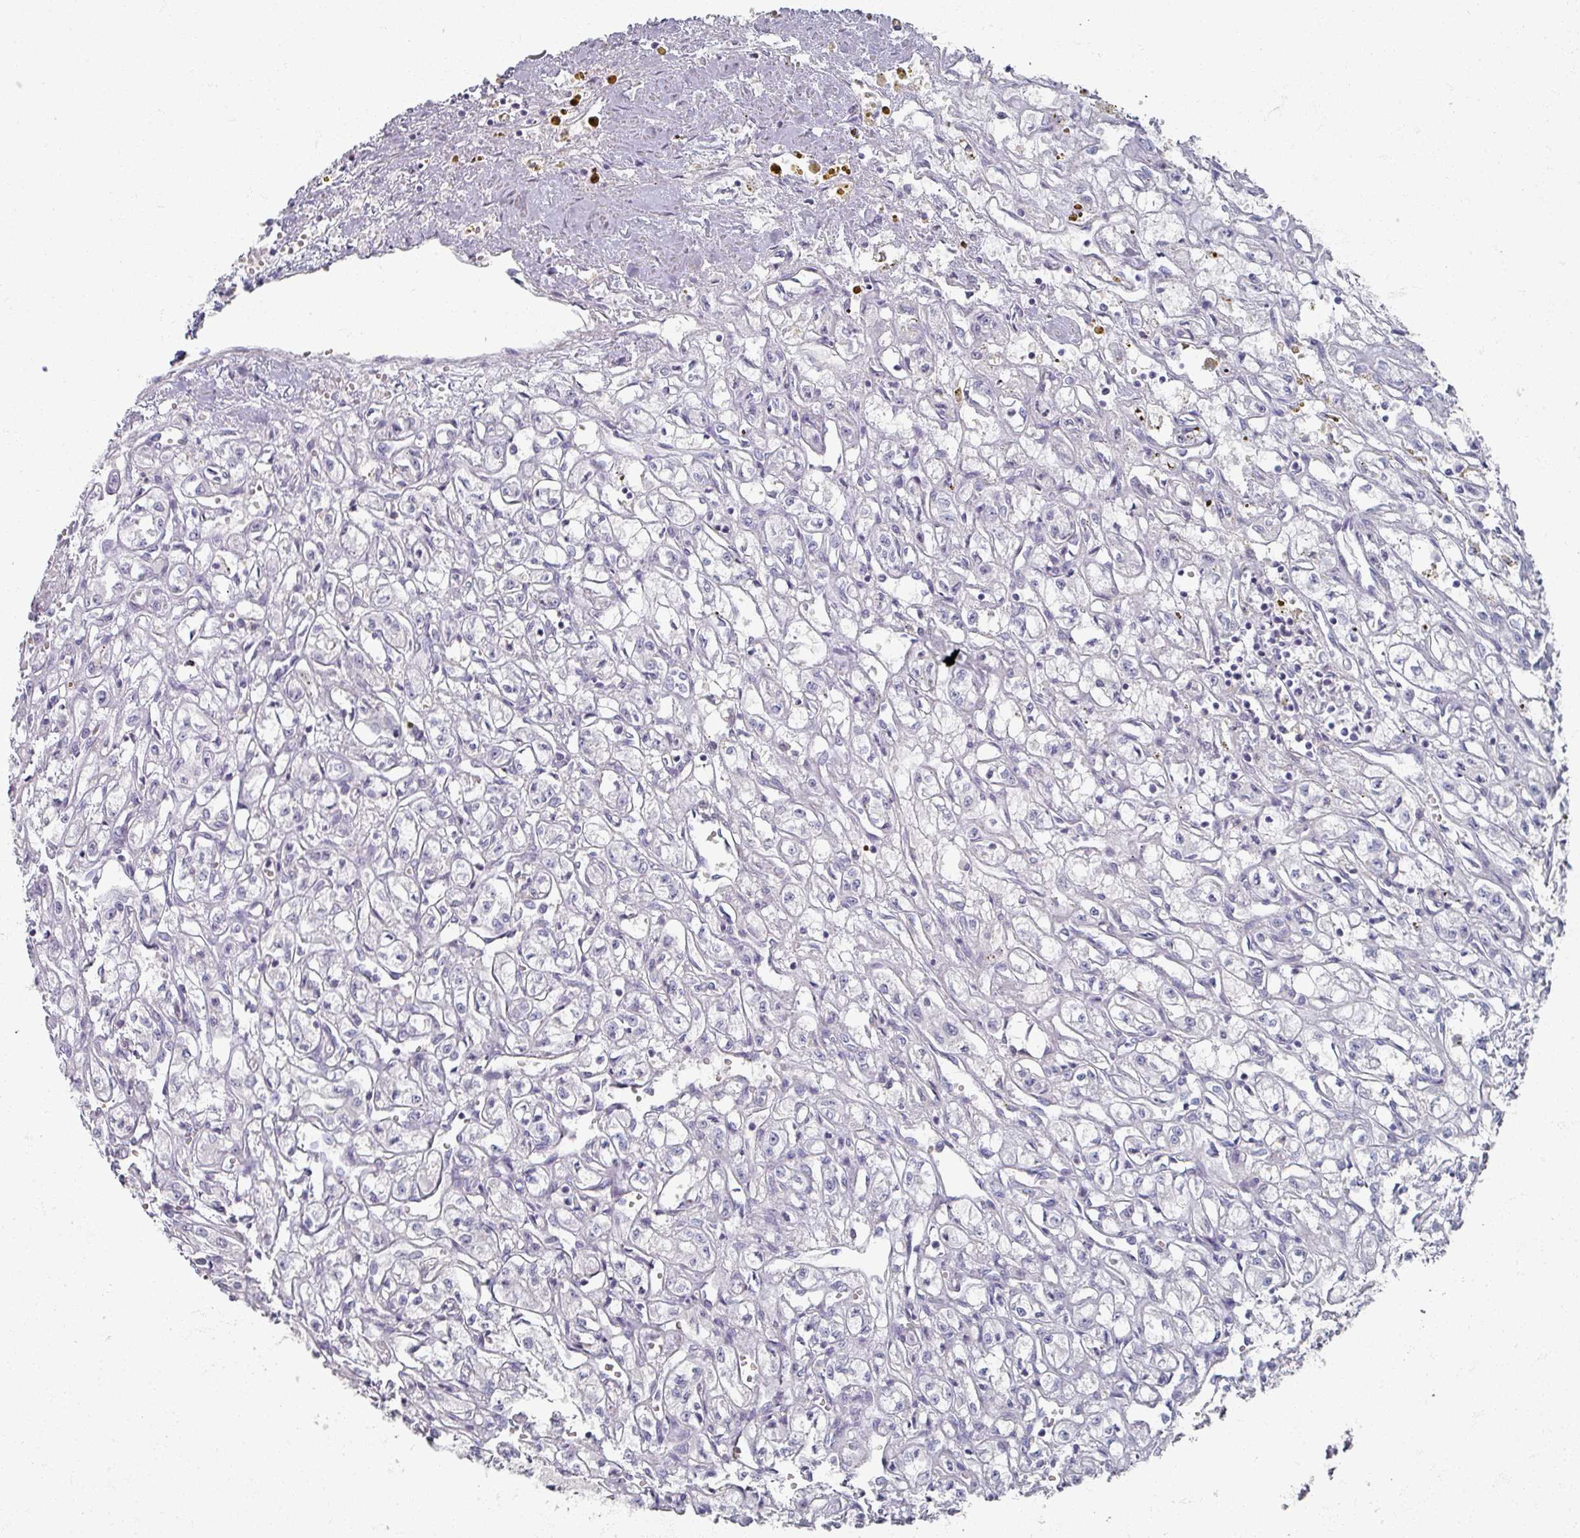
{"staining": {"intensity": "negative", "quantity": "none", "location": "none"}, "tissue": "renal cancer", "cell_type": "Tumor cells", "image_type": "cancer", "snomed": [{"axis": "morphology", "description": "Adenocarcinoma, NOS"}, {"axis": "topography", "description": "Kidney"}], "caption": "The micrograph reveals no significant expression in tumor cells of renal cancer (adenocarcinoma). Nuclei are stained in blue.", "gene": "OMG", "patient": {"sex": "male", "age": 56}}